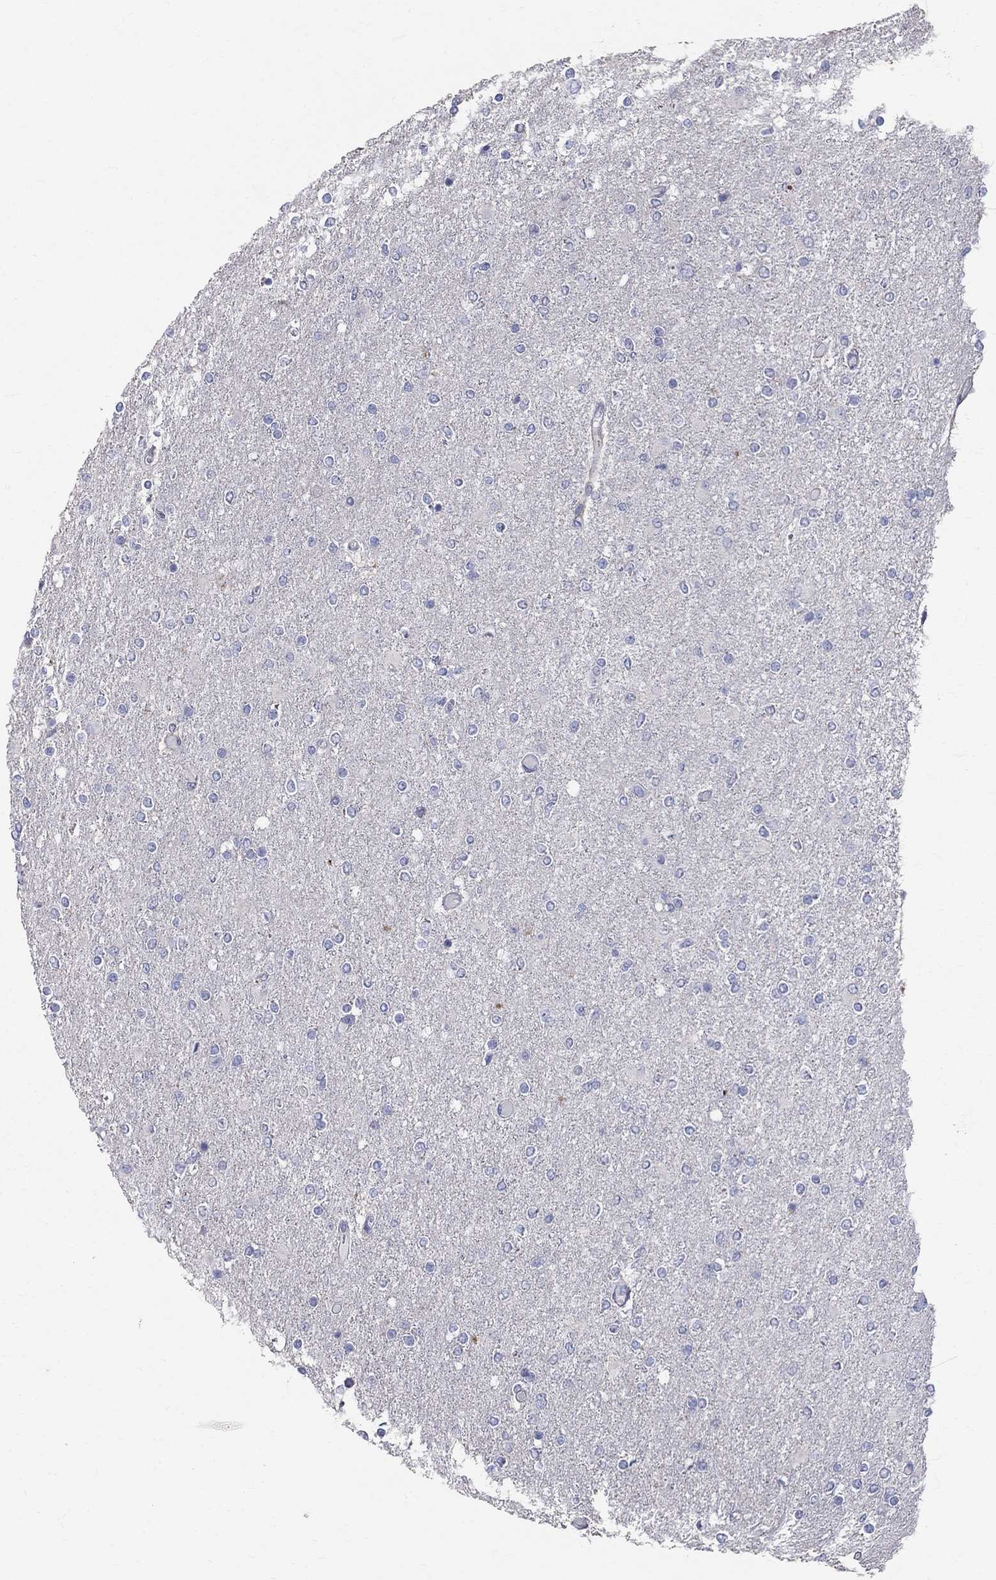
{"staining": {"intensity": "negative", "quantity": "none", "location": "none"}, "tissue": "glioma", "cell_type": "Tumor cells", "image_type": "cancer", "snomed": [{"axis": "morphology", "description": "Glioma, malignant, High grade"}, {"axis": "topography", "description": "Cerebral cortex"}], "caption": "The image demonstrates no significant expression in tumor cells of malignant glioma (high-grade).", "gene": "ANXA10", "patient": {"sex": "male", "age": 70}}